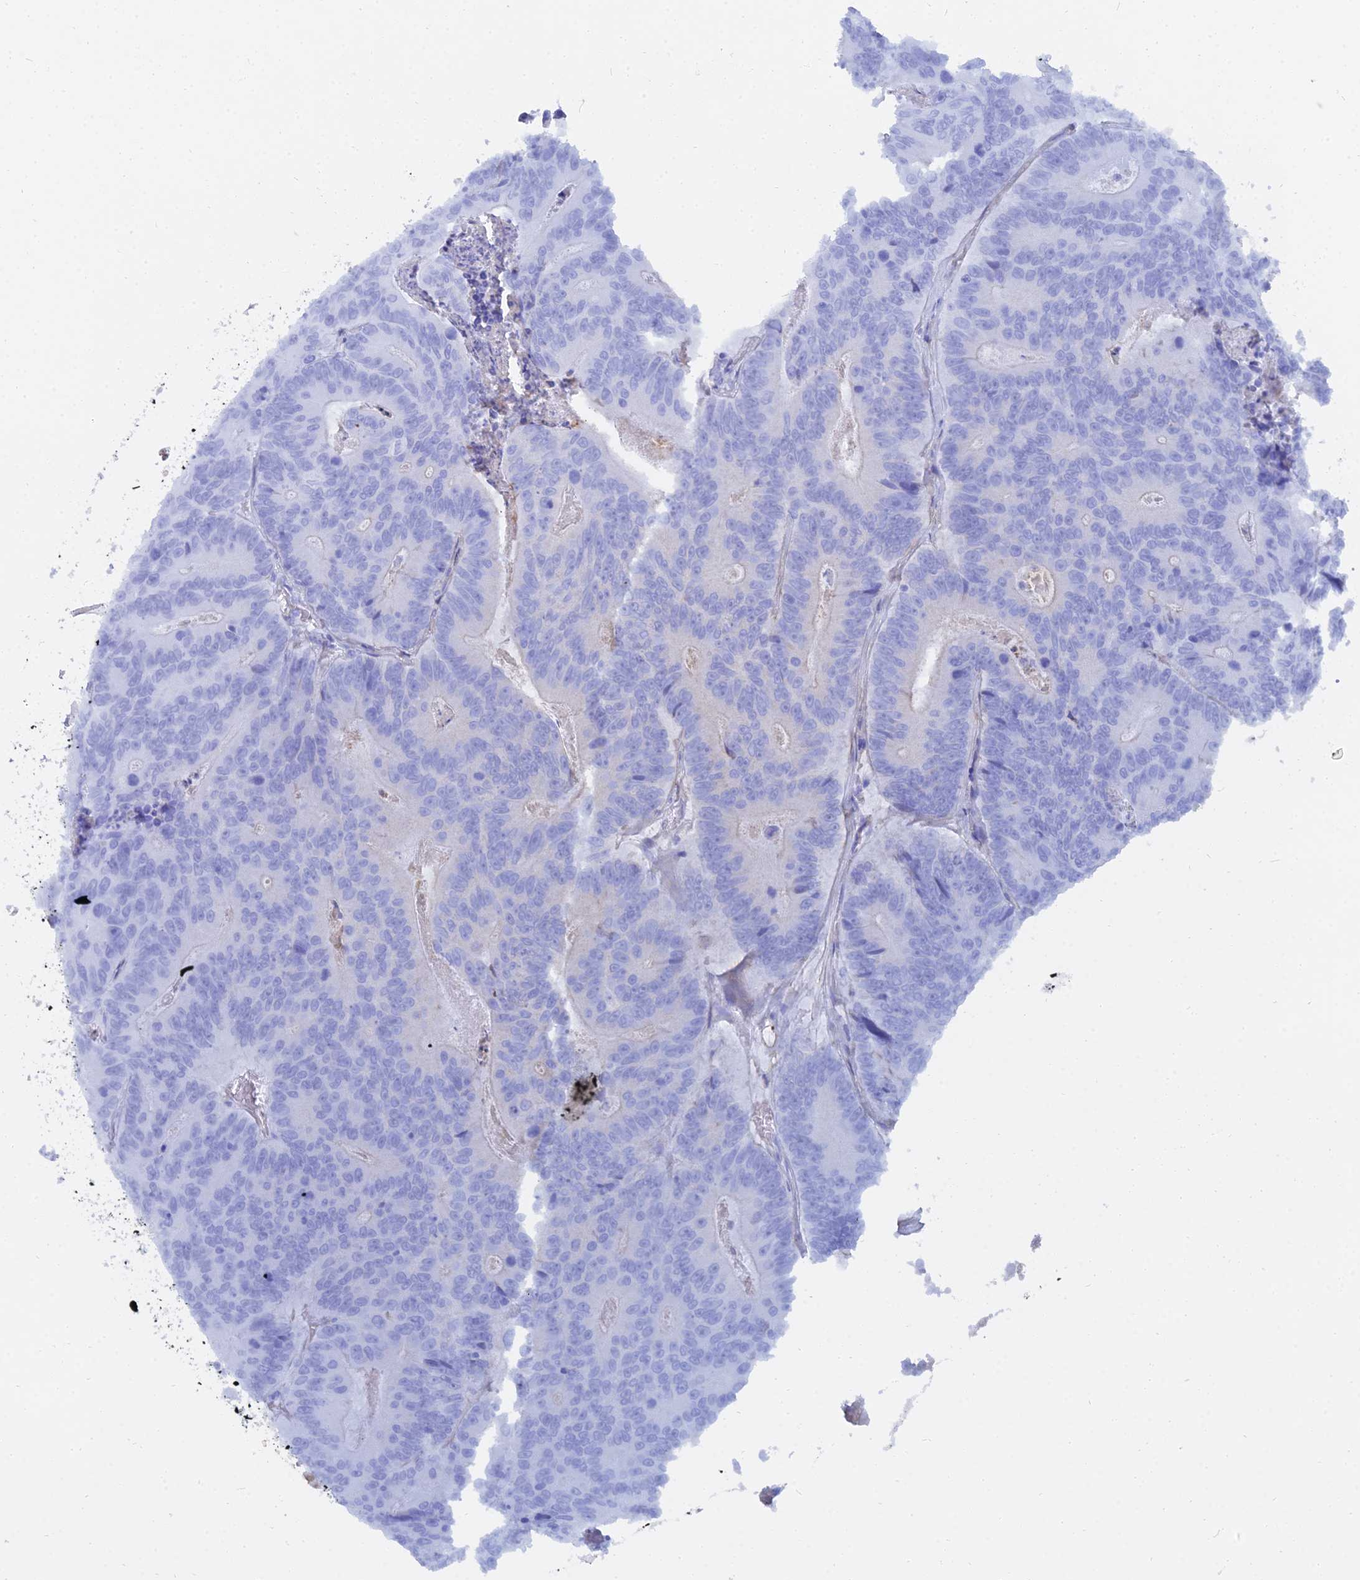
{"staining": {"intensity": "negative", "quantity": "none", "location": "none"}, "tissue": "colorectal cancer", "cell_type": "Tumor cells", "image_type": "cancer", "snomed": [{"axis": "morphology", "description": "Adenocarcinoma, NOS"}, {"axis": "topography", "description": "Colon"}], "caption": "Immunohistochemical staining of human adenocarcinoma (colorectal) demonstrates no significant positivity in tumor cells.", "gene": "TRIM43B", "patient": {"sex": "male", "age": 83}}